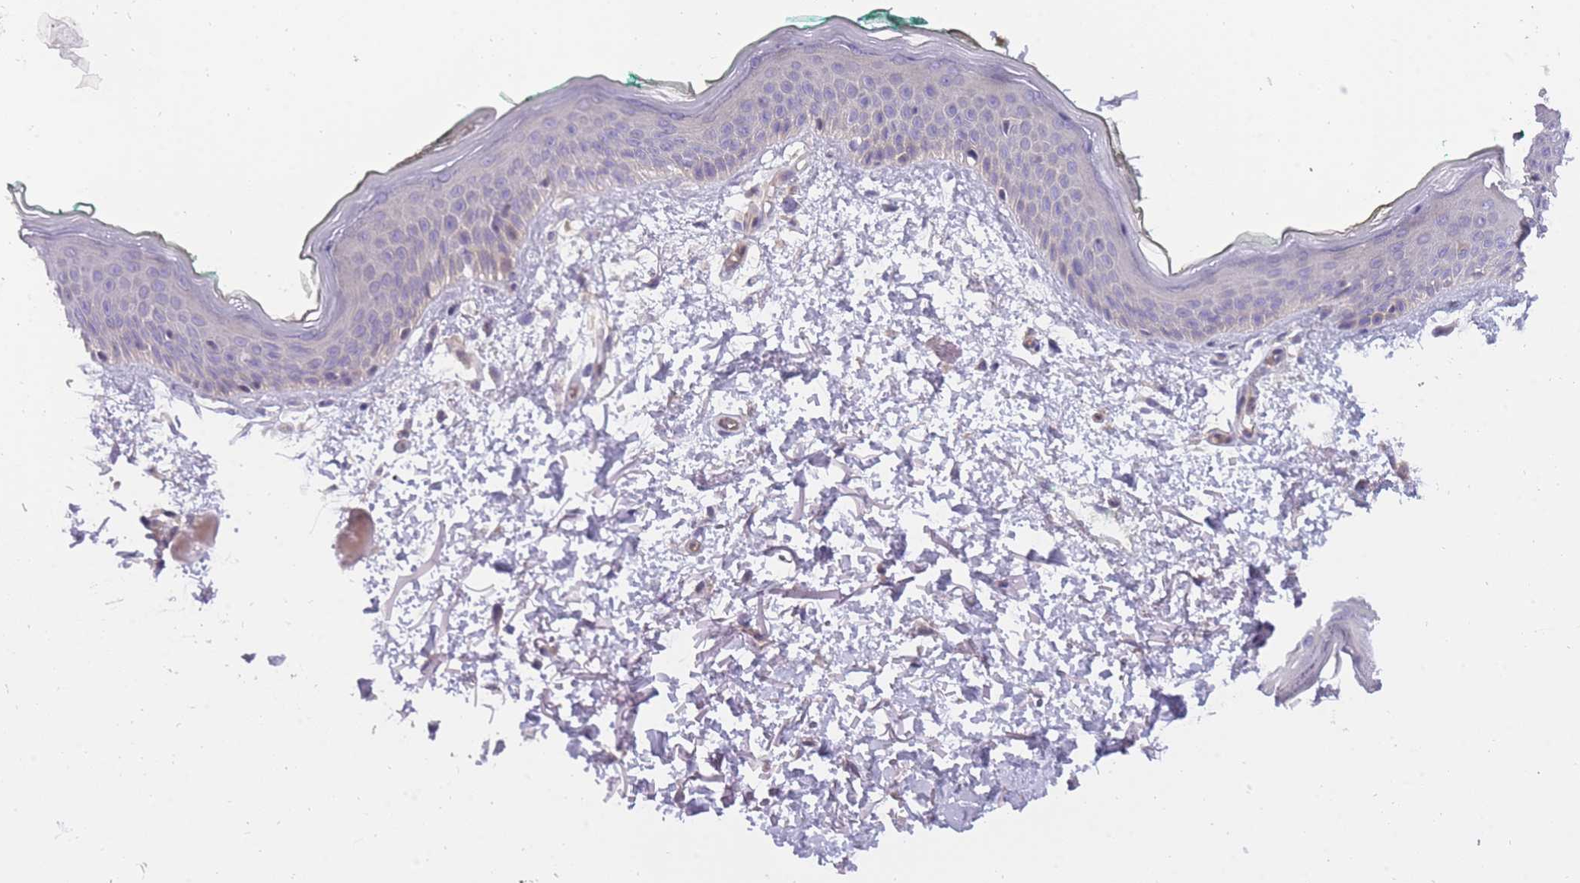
{"staining": {"intensity": "negative", "quantity": "none", "location": "none"}, "tissue": "skin", "cell_type": "Fibroblasts", "image_type": "normal", "snomed": [{"axis": "morphology", "description": "Normal tissue, NOS"}, {"axis": "morphology", "description": "Malignant melanoma, NOS"}, {"axis": "topography", "description": "Skin"}], "caption": "An immunohistochemistry histopathology image of benign skin is shown. There is no staining in fibroblasts of skin. The staining is performed using DAB brown chromogen with nuclei counter-stained in using hematoxylin.", "gene": "CRYGN", "patient": {"sex": "male", "age": 62}}